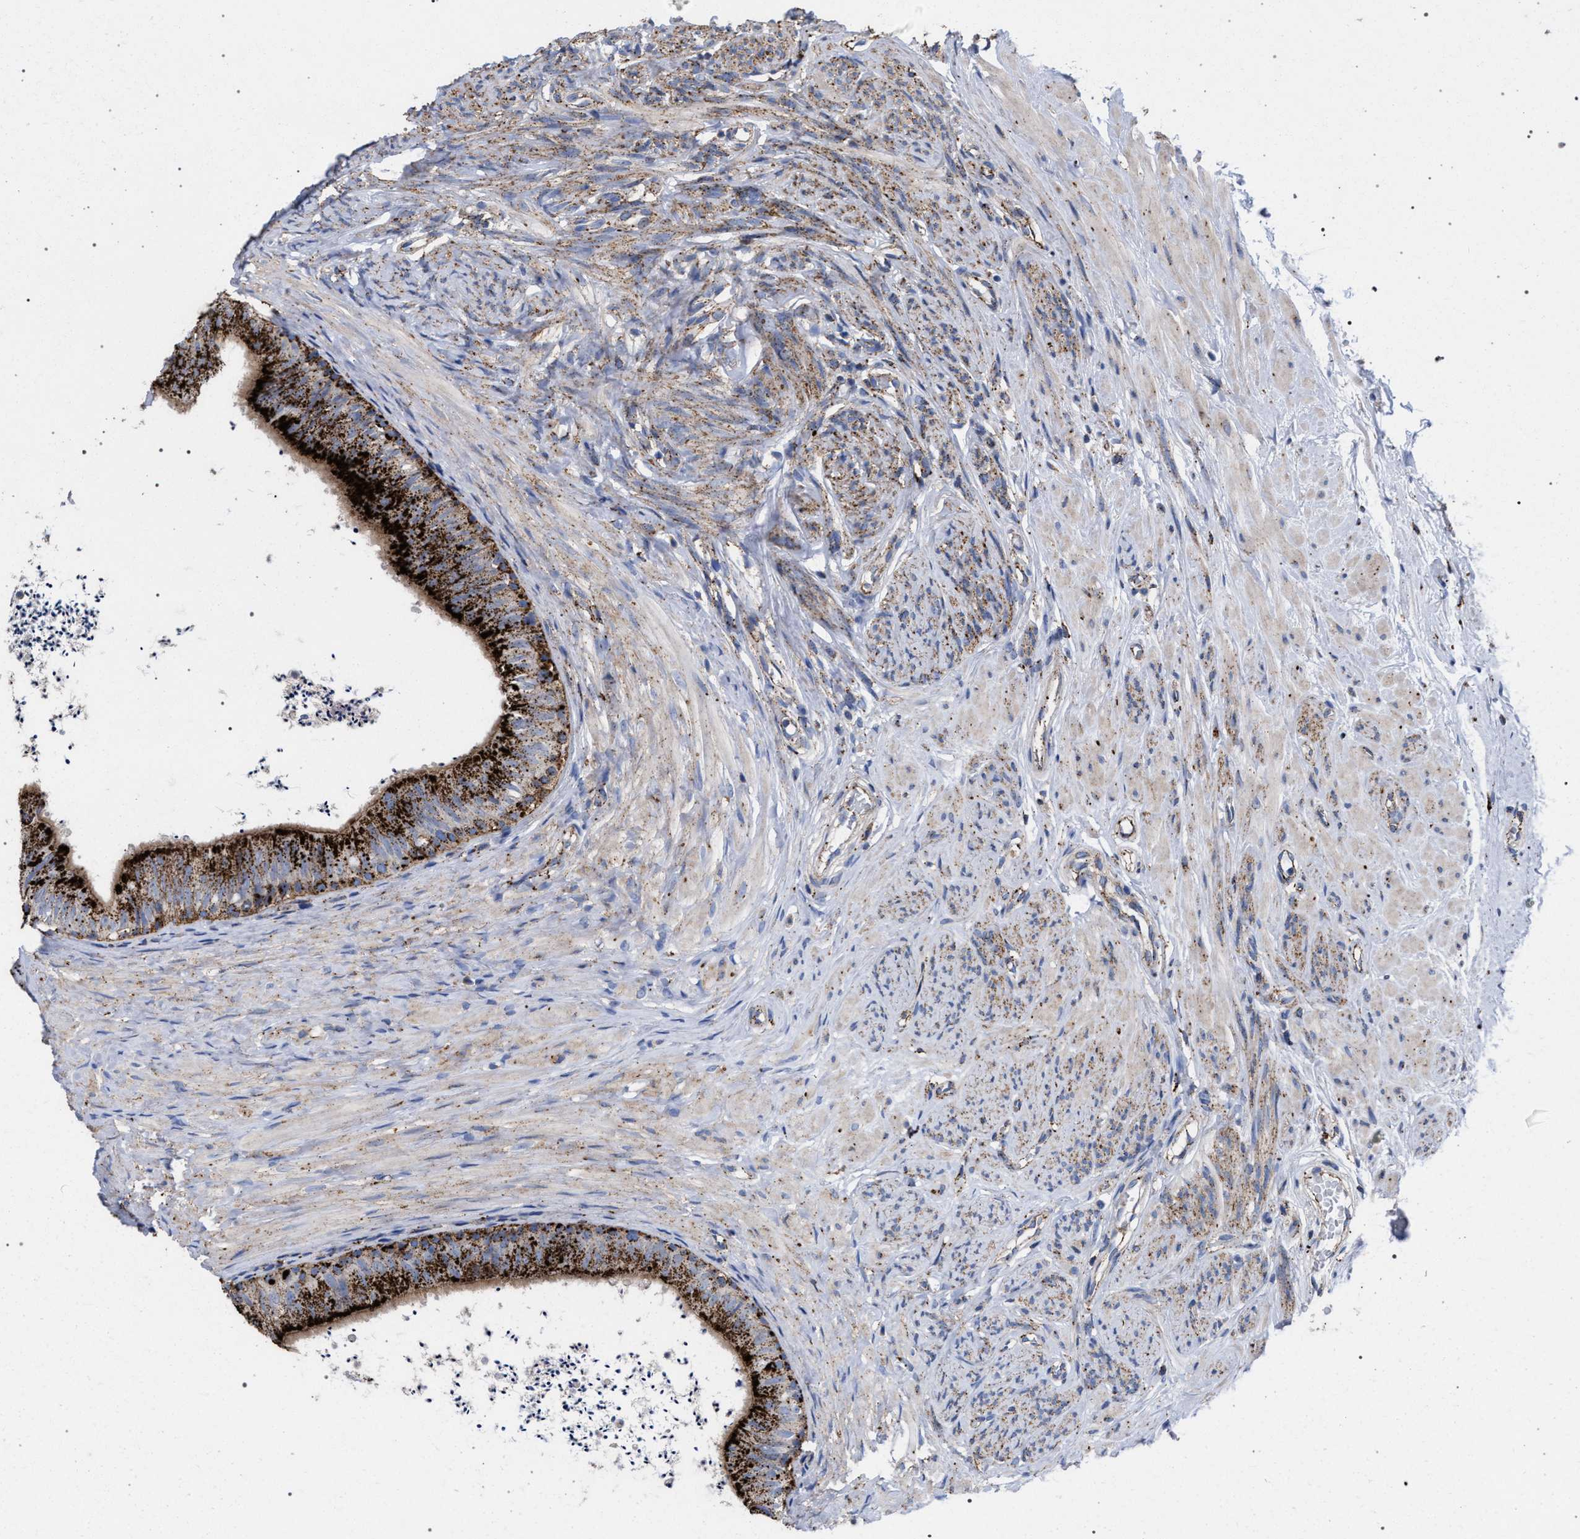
{"staining": {"intensity": "strong", "quantity": ">75%", "location": "cytoplasmic/membranous"}, "tissue": "epididymis", "cell_type": "Glandular cells", "image_type": "normal", "snomed": [{"axis": "morphology", "description": "Normal tissue, NOS"}, {"axis": "topography", "description": "Epididymis"}], "caption": "Strong cytoplasmic/membranous staining is appreciated in approximately >75% of glandular cells in normal epididymis. (IHC, brightfield microscopy, high magnification).", "gene": "PPT1", "patient": {"sex": "male", "age": 56}}